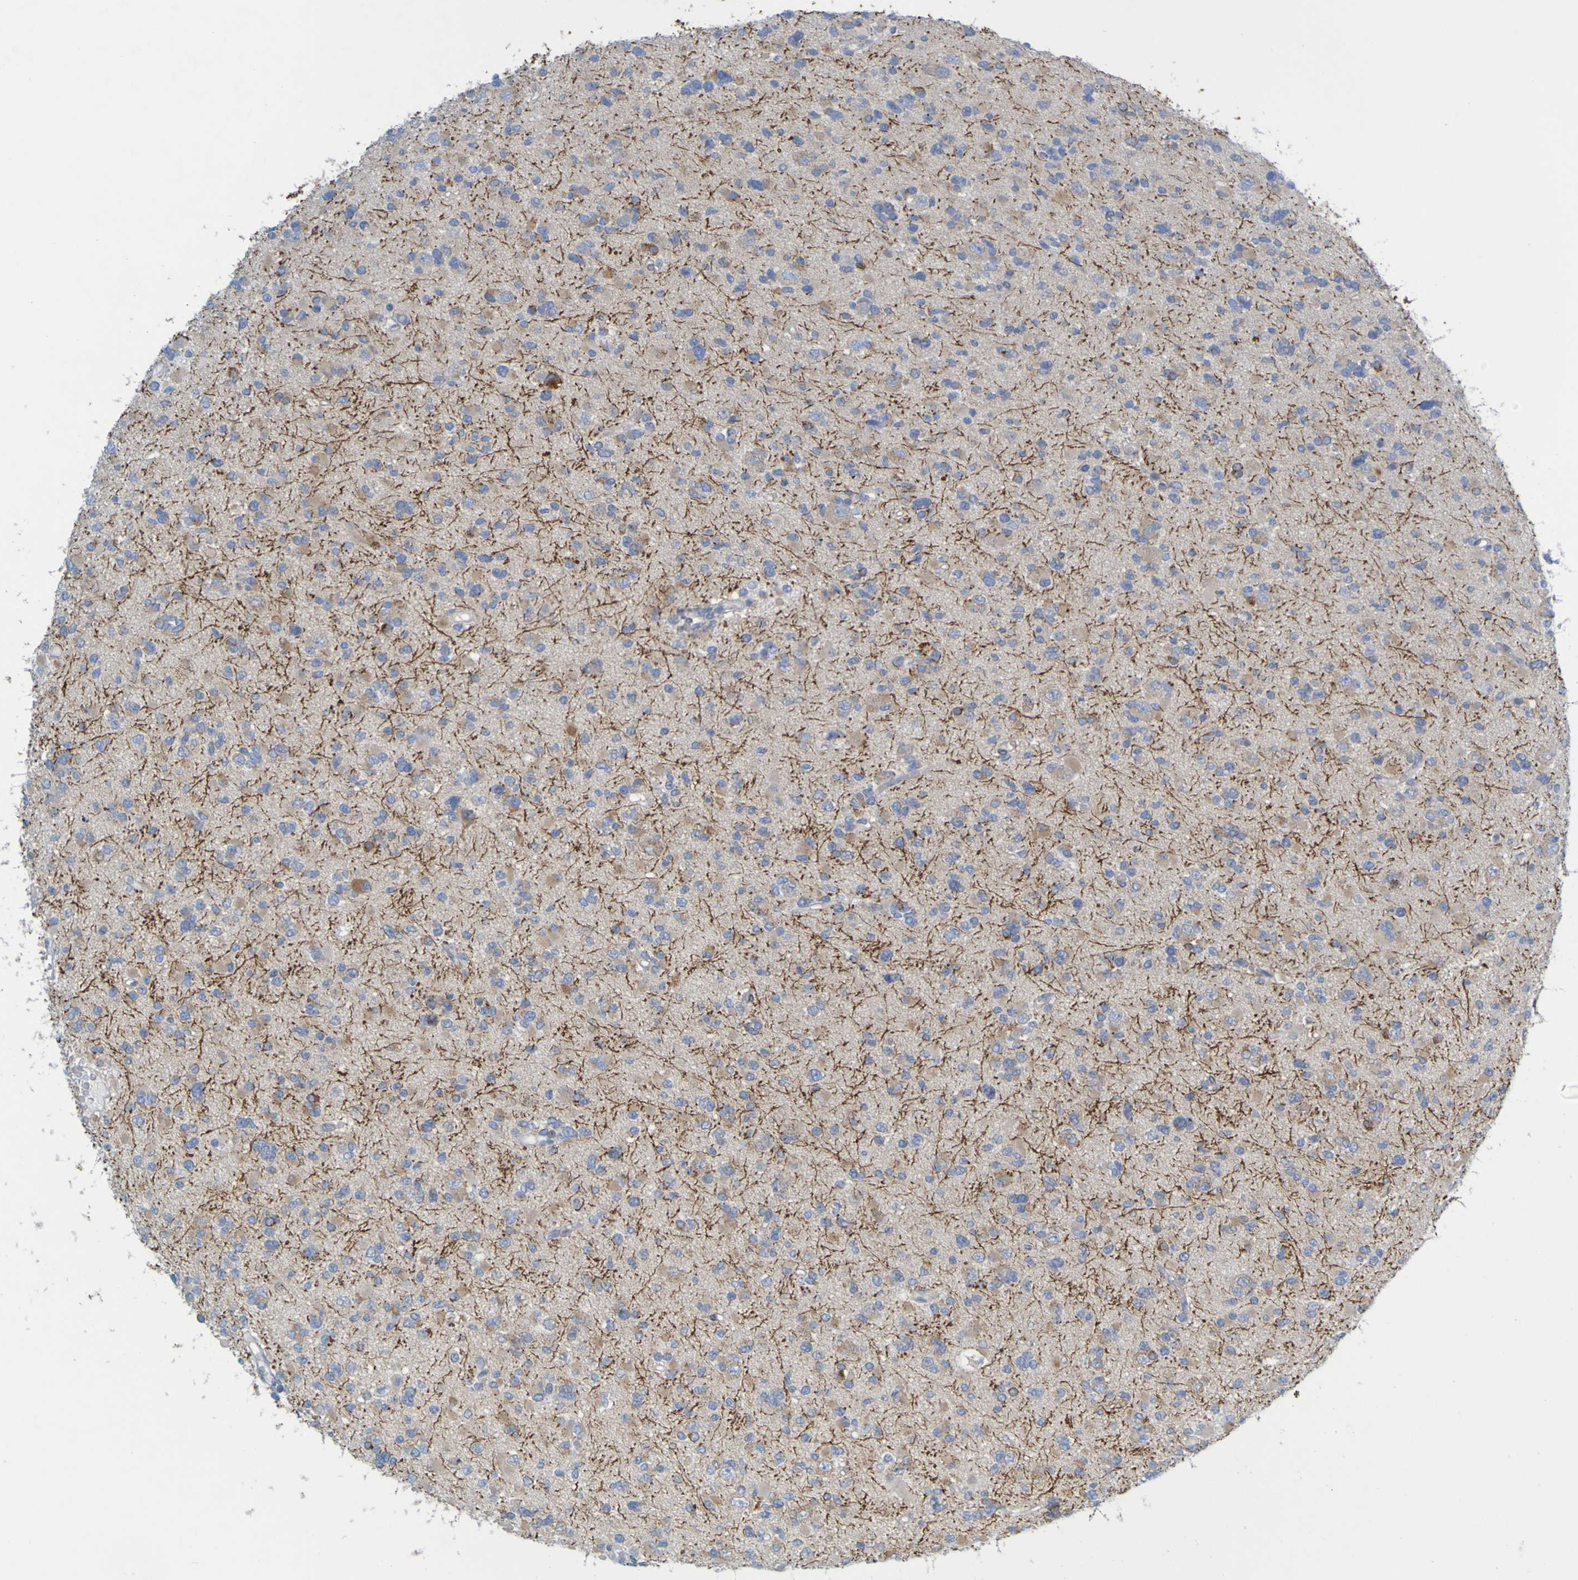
{"staining": {"intensity": "moderate", "quantity": ">75%", "location": "cytoplasmic/membranous"}, "tissue": "glioma", "cell_type": "Tumor cells", "image_type": "cancer", "snomed": [{"axis": "morphology", "description": "Glioma, malignant, Low grade"}, {"axis": "topography", "description": "Brain"}], "caption": "Glioma stained with a protein marker demonstrates moderate staining in tumor cells.", "gene": "MAG", "patient": {"sex": "female", "age": 22}}